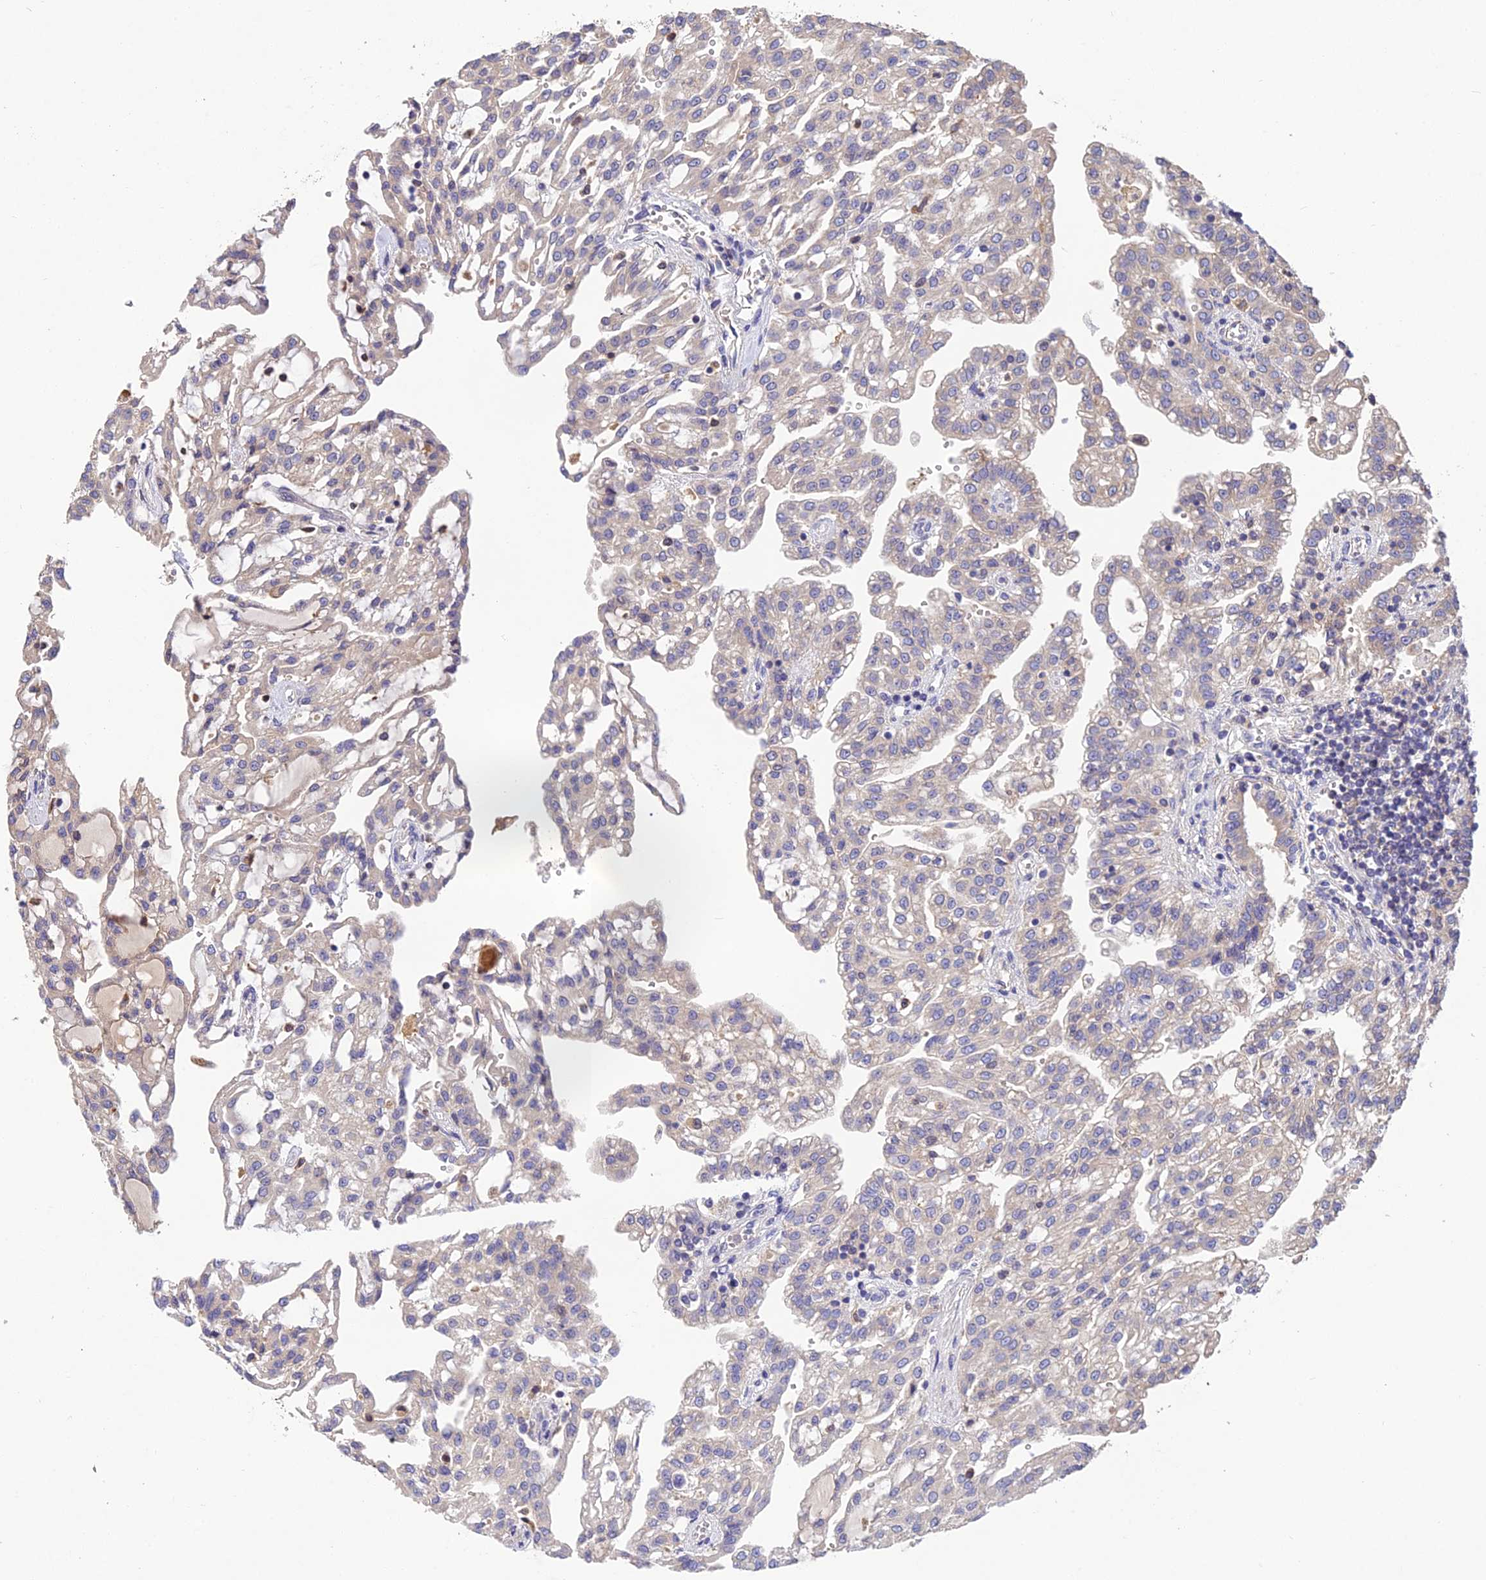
{"staining": {"intensity": "negative", "quantity": "none", "location": "none"}, "tissue": "renal cancer", "cell_type": "Tumor cells", "image_type": "cancer", "snomed": [{"axis": "morphology", "description": "Adenocarcinoma, NOS"}, {"axis": "topography", "description": "Kidney"}], "caption": "A photomicrograph of human renal cancer is negative for staining in tumor cells.", "gene": "DENND5B", "patient": {"sex": "male", "age": 63}}